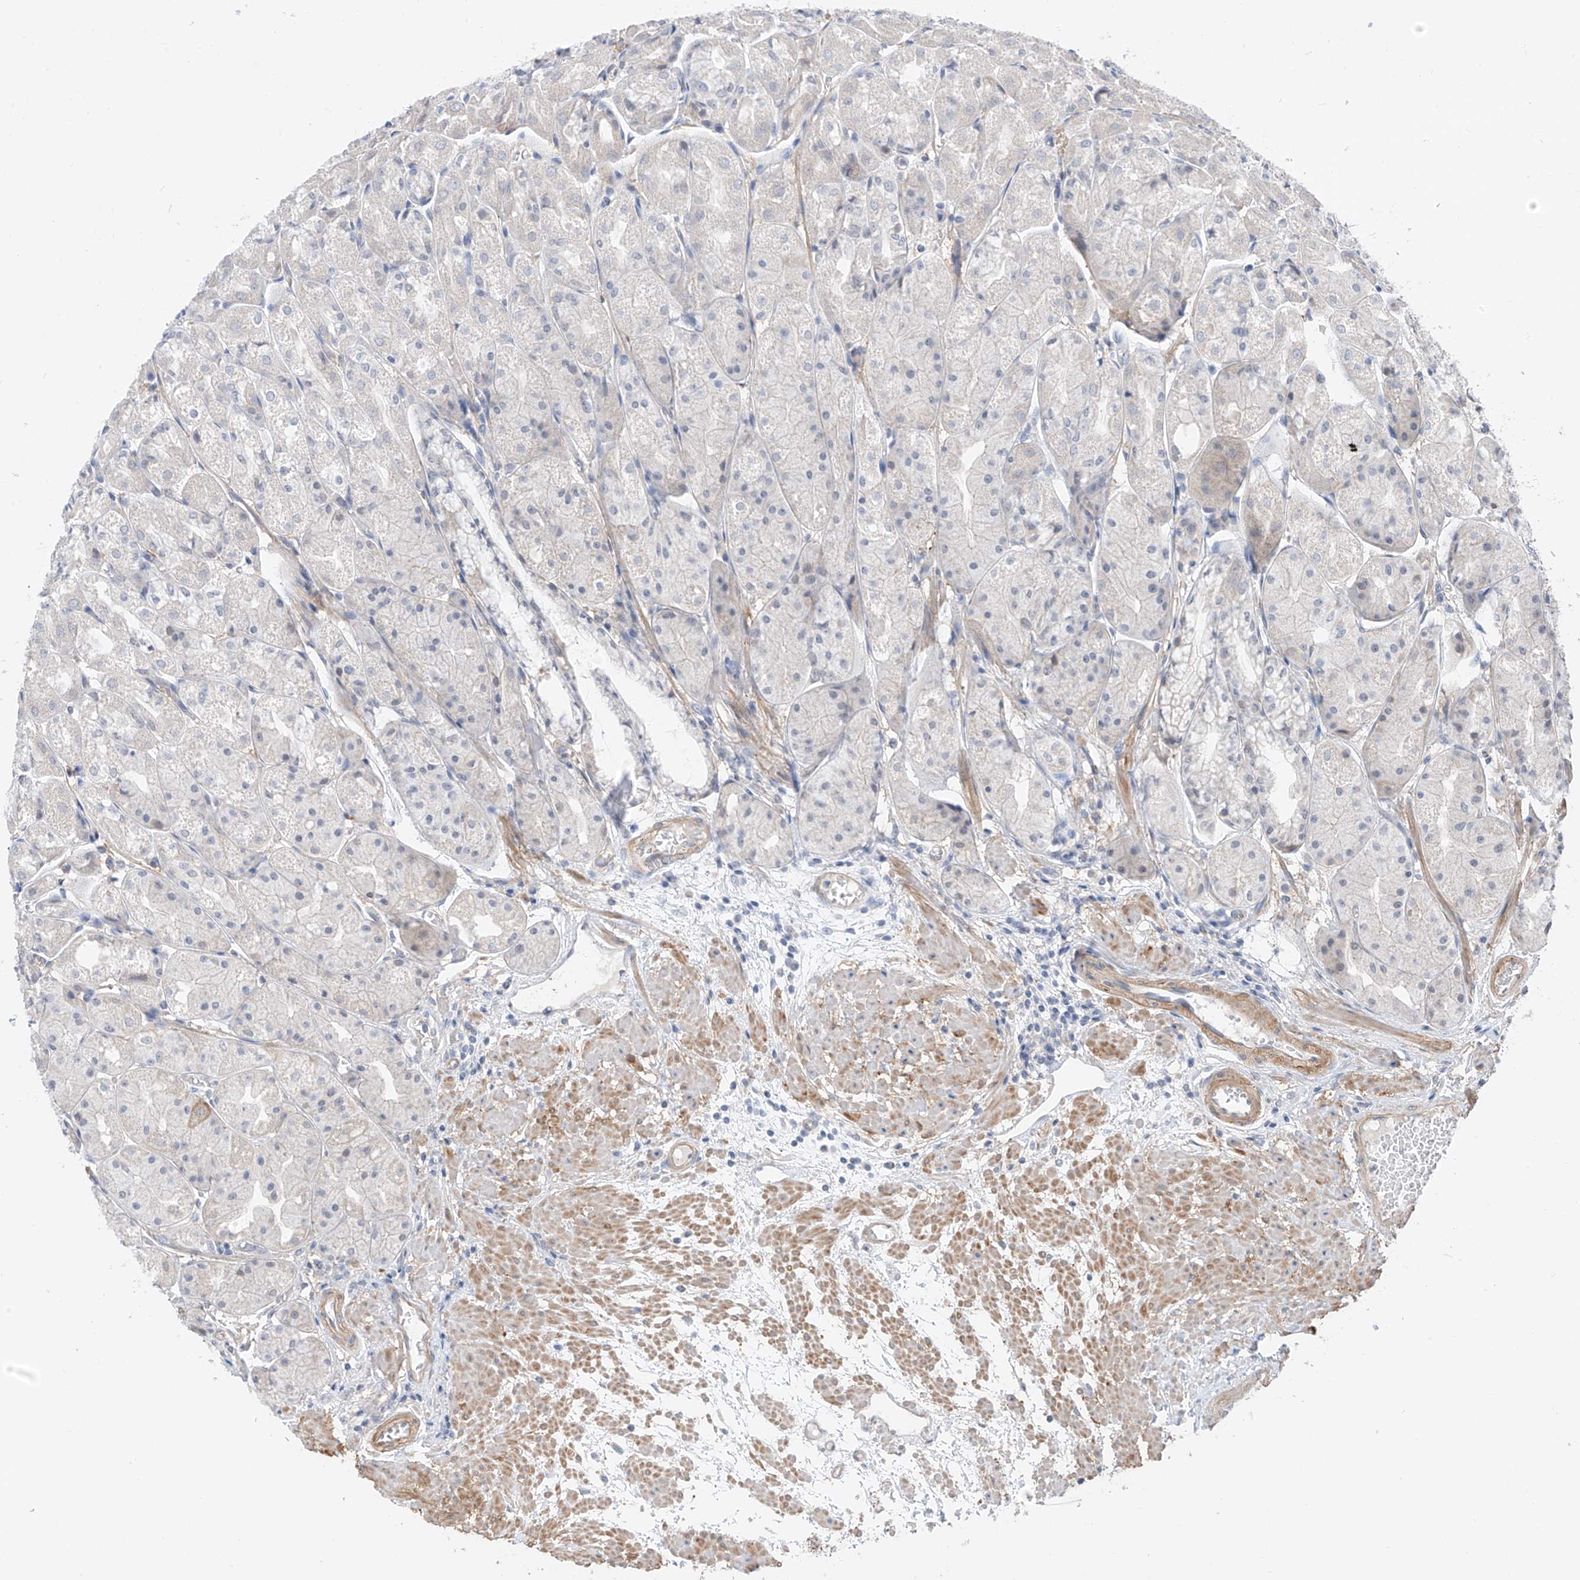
{"staining": {"intensity": "negative", "quantity": "none", "location": "none"}, "tissue": "stomach", "cell_type": "Glandular cells", "image_type": "normal", "snomed": [{"axis": "morphology", "description": "Normal tissue, NOS"}, {"axis": "topography", "description": "Stomach, upper"}], "caption": "Immunohistochemistry of normal human stomach displays no positivity in glandular cells. (DAB immunohistochemistry visualized using brightfield microscopy, high magnification).", "gene": "ABLIM2", "patient": {"sex": "male", "age": 72}}